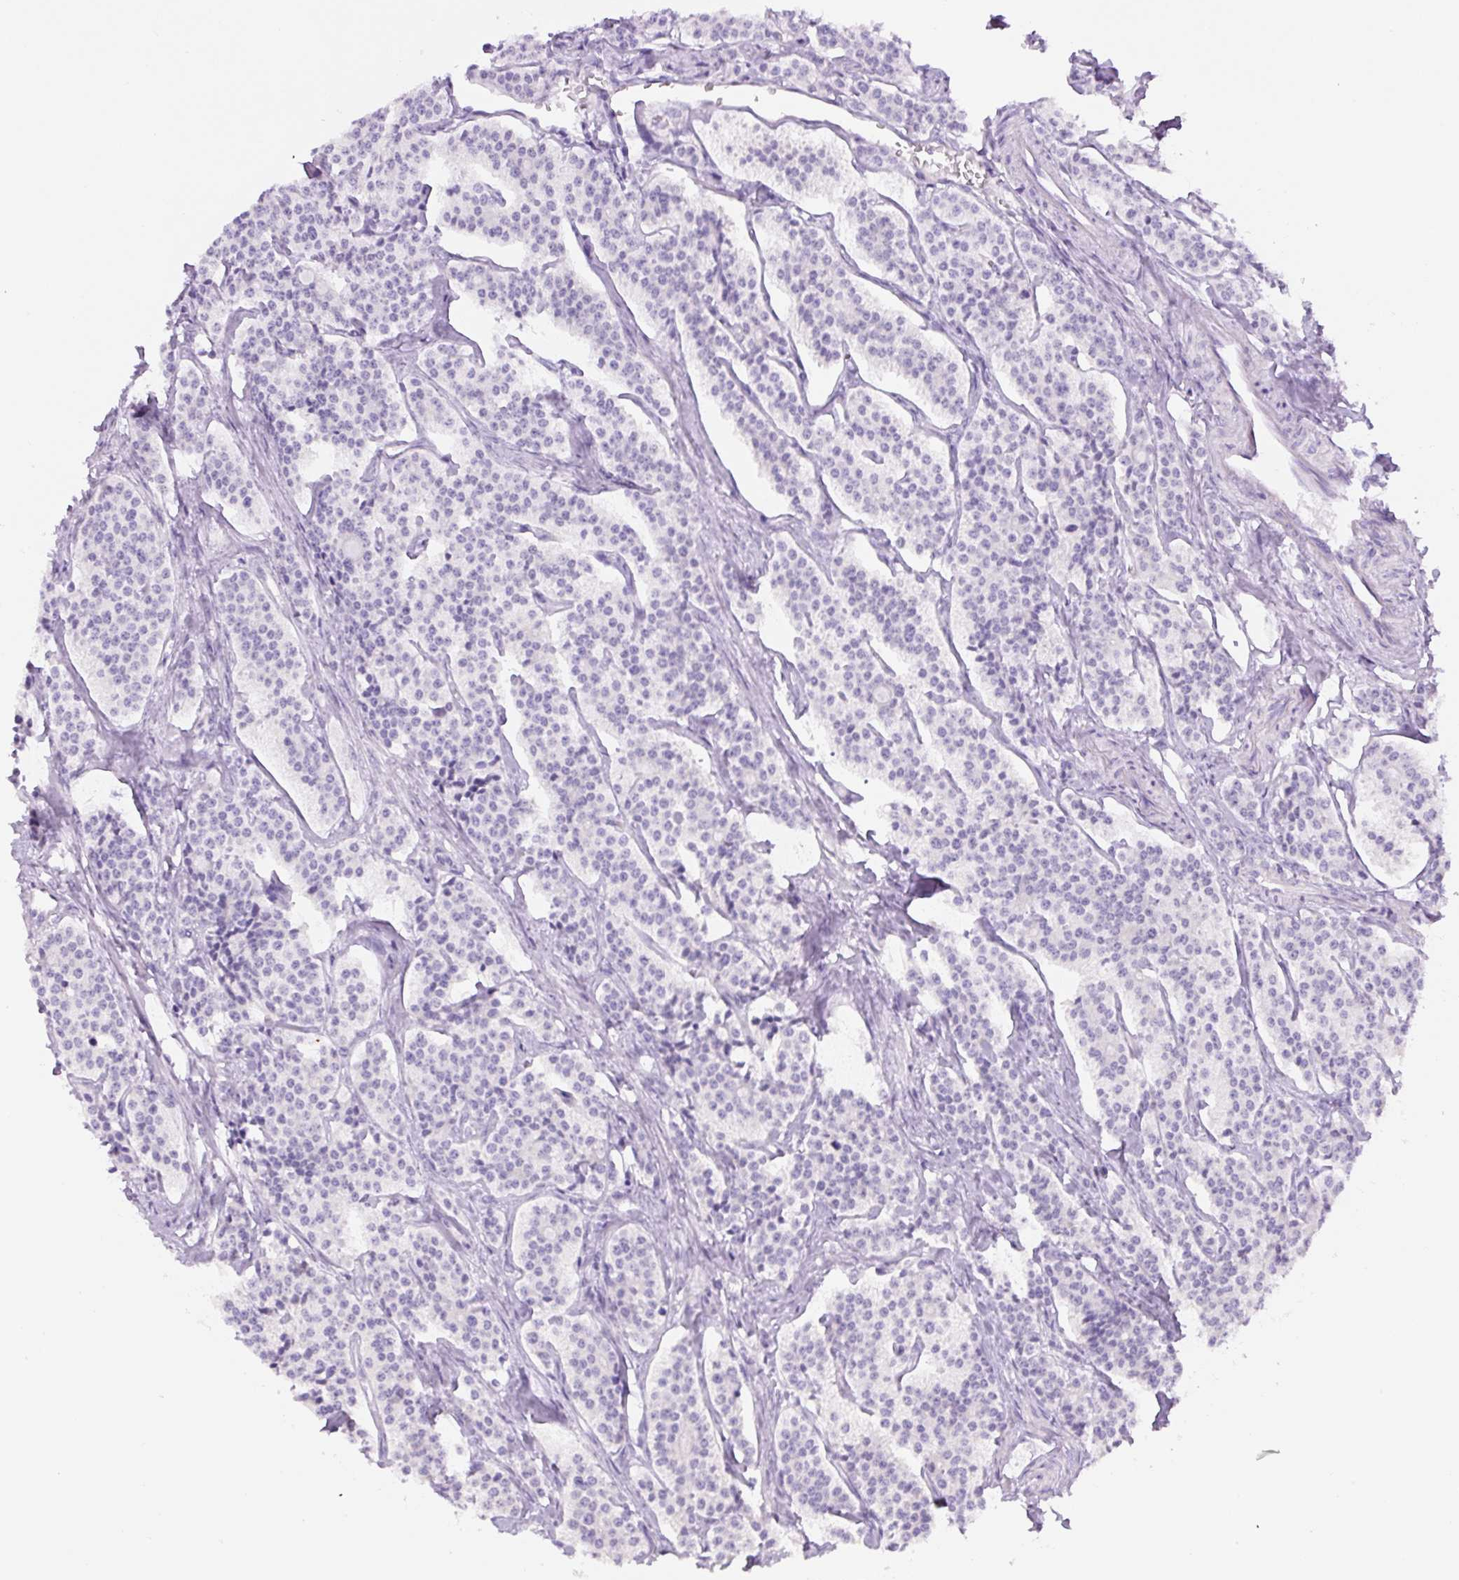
{"staining": {"intensity": "negative", "quantity": "none", "location": "none"}, "tissue": "carcinoid", "cell_type": "Tumor cells", "image_type": "cancer", "snomed": [{"axis": "morphology", "description": "Carcinoid, malignant, NOS"}, {"axis": "topography", "description": "Small intestine"}], "caption": "Immunohistochemistry micrograph of neoplastic tissue: human carcinoid stained with DAB displays no significant protein staining in tumor cells. Nuclei are stained in blue.", "gene": "TMEM151B", "patient": {"sex": "male", "age": 63}}